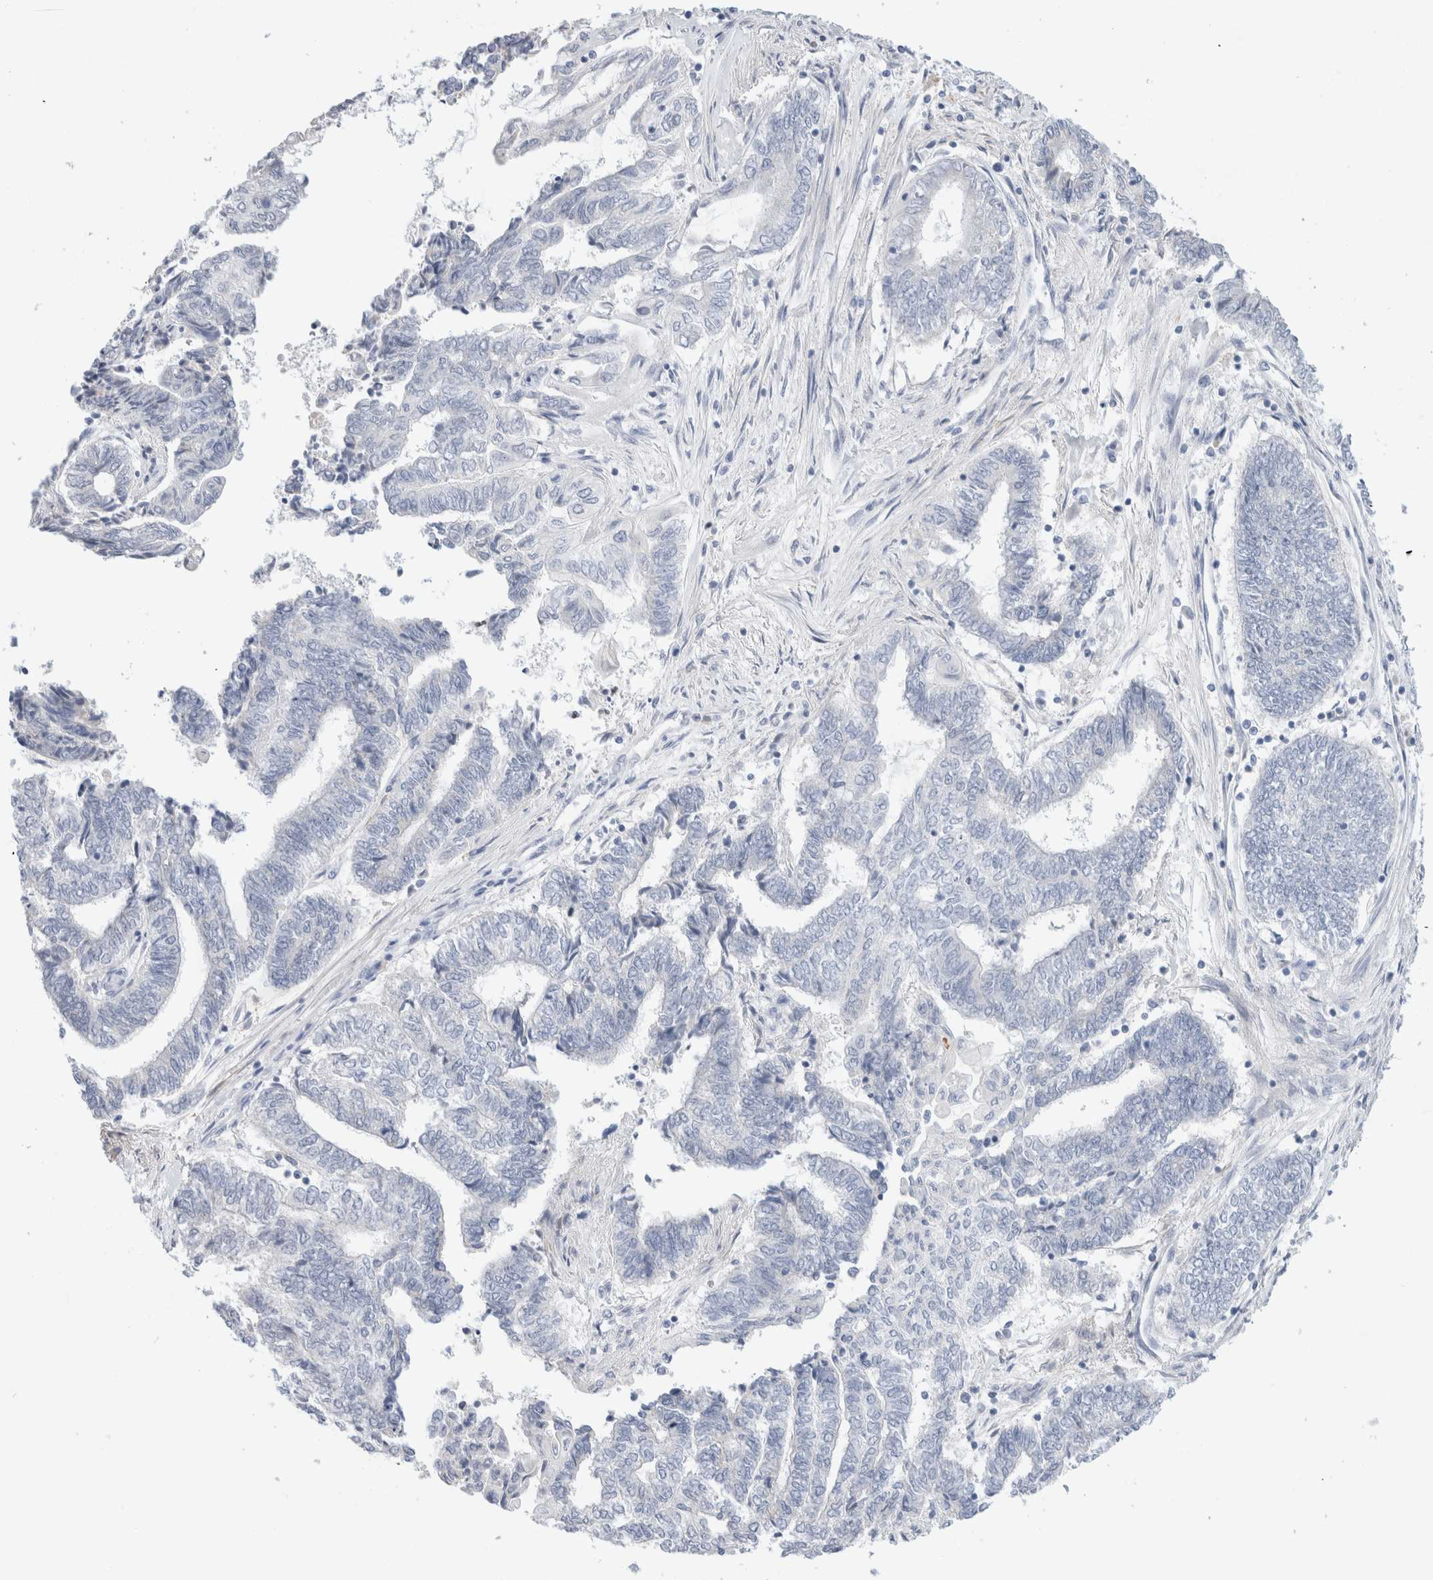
{"staining": {"intensity": "negative", "quantity": "none", "location": "none"}, "tissue": "endometrial cancer", "cell_type": "Tumor cells", "image_type": "cancer", "snomed": [{"axis": "morphology", "description": "Adenocarcinoma, NOS"}, {"axis": "topography", "description": "Uterus"}, {"axis": "topography", "description": "Endometrium"}], "caption": "Adenocarcinoma (endometrial) stained for a protein using immunohistochemistry (IHC) shows no expression tumor cells.", "gene": "ADAM30", "patient": {"sex": "female", "age": 70}}